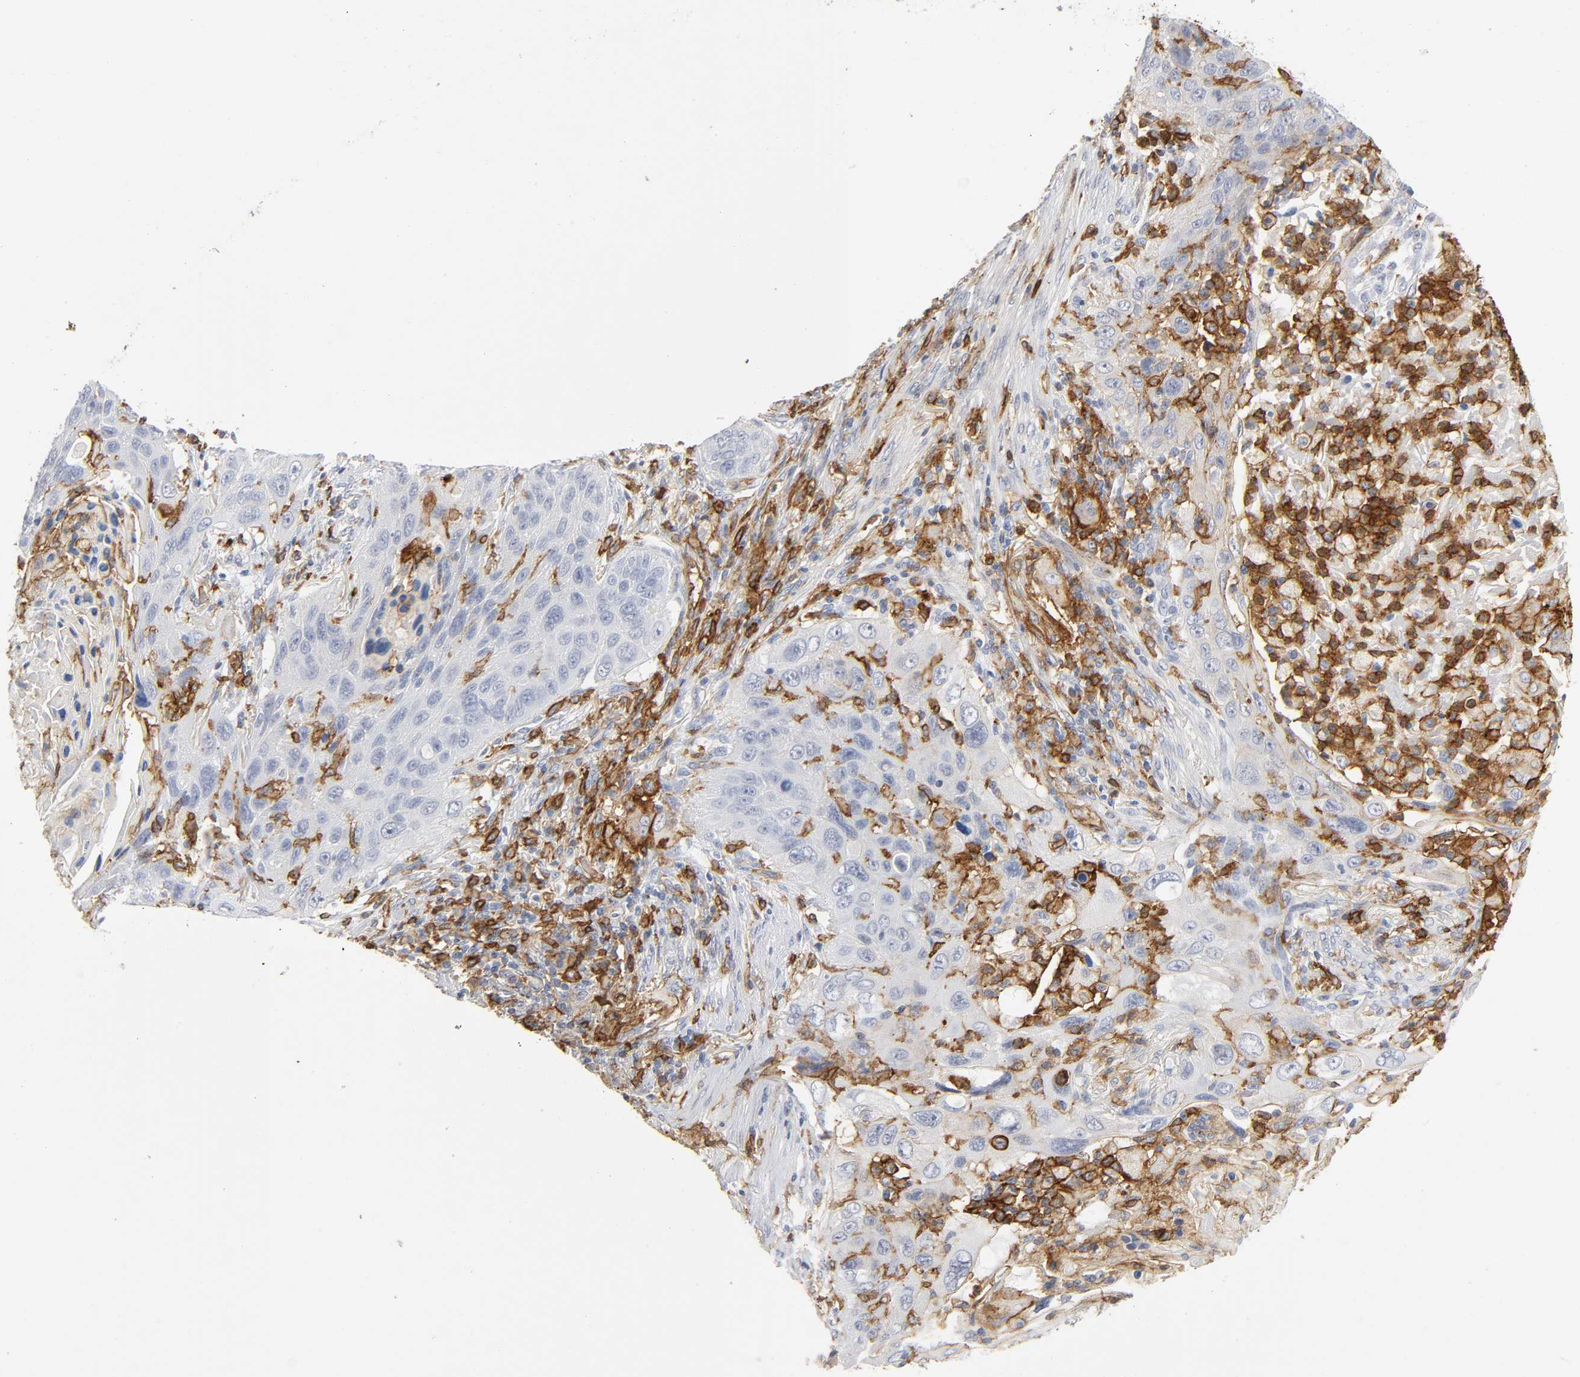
{"staining": {"intensity": "negative", "quantity": "none", "location": "none"}, "tissue": "lung cancer", "cell_type": "Tumor cells", "image_type": "cancer", "snomed": [{"axis": "morphology", "description": "Squamous cell carcinoma, NOS"}, {"axis": "topography", "description": "Lung"}], "caption": "Lung cancer stained for a protein using immunohistochemistry (IHC) shows no staining tumor cells.", "gene": "LYN", "patient": {"sex": "female", "age": 67}}